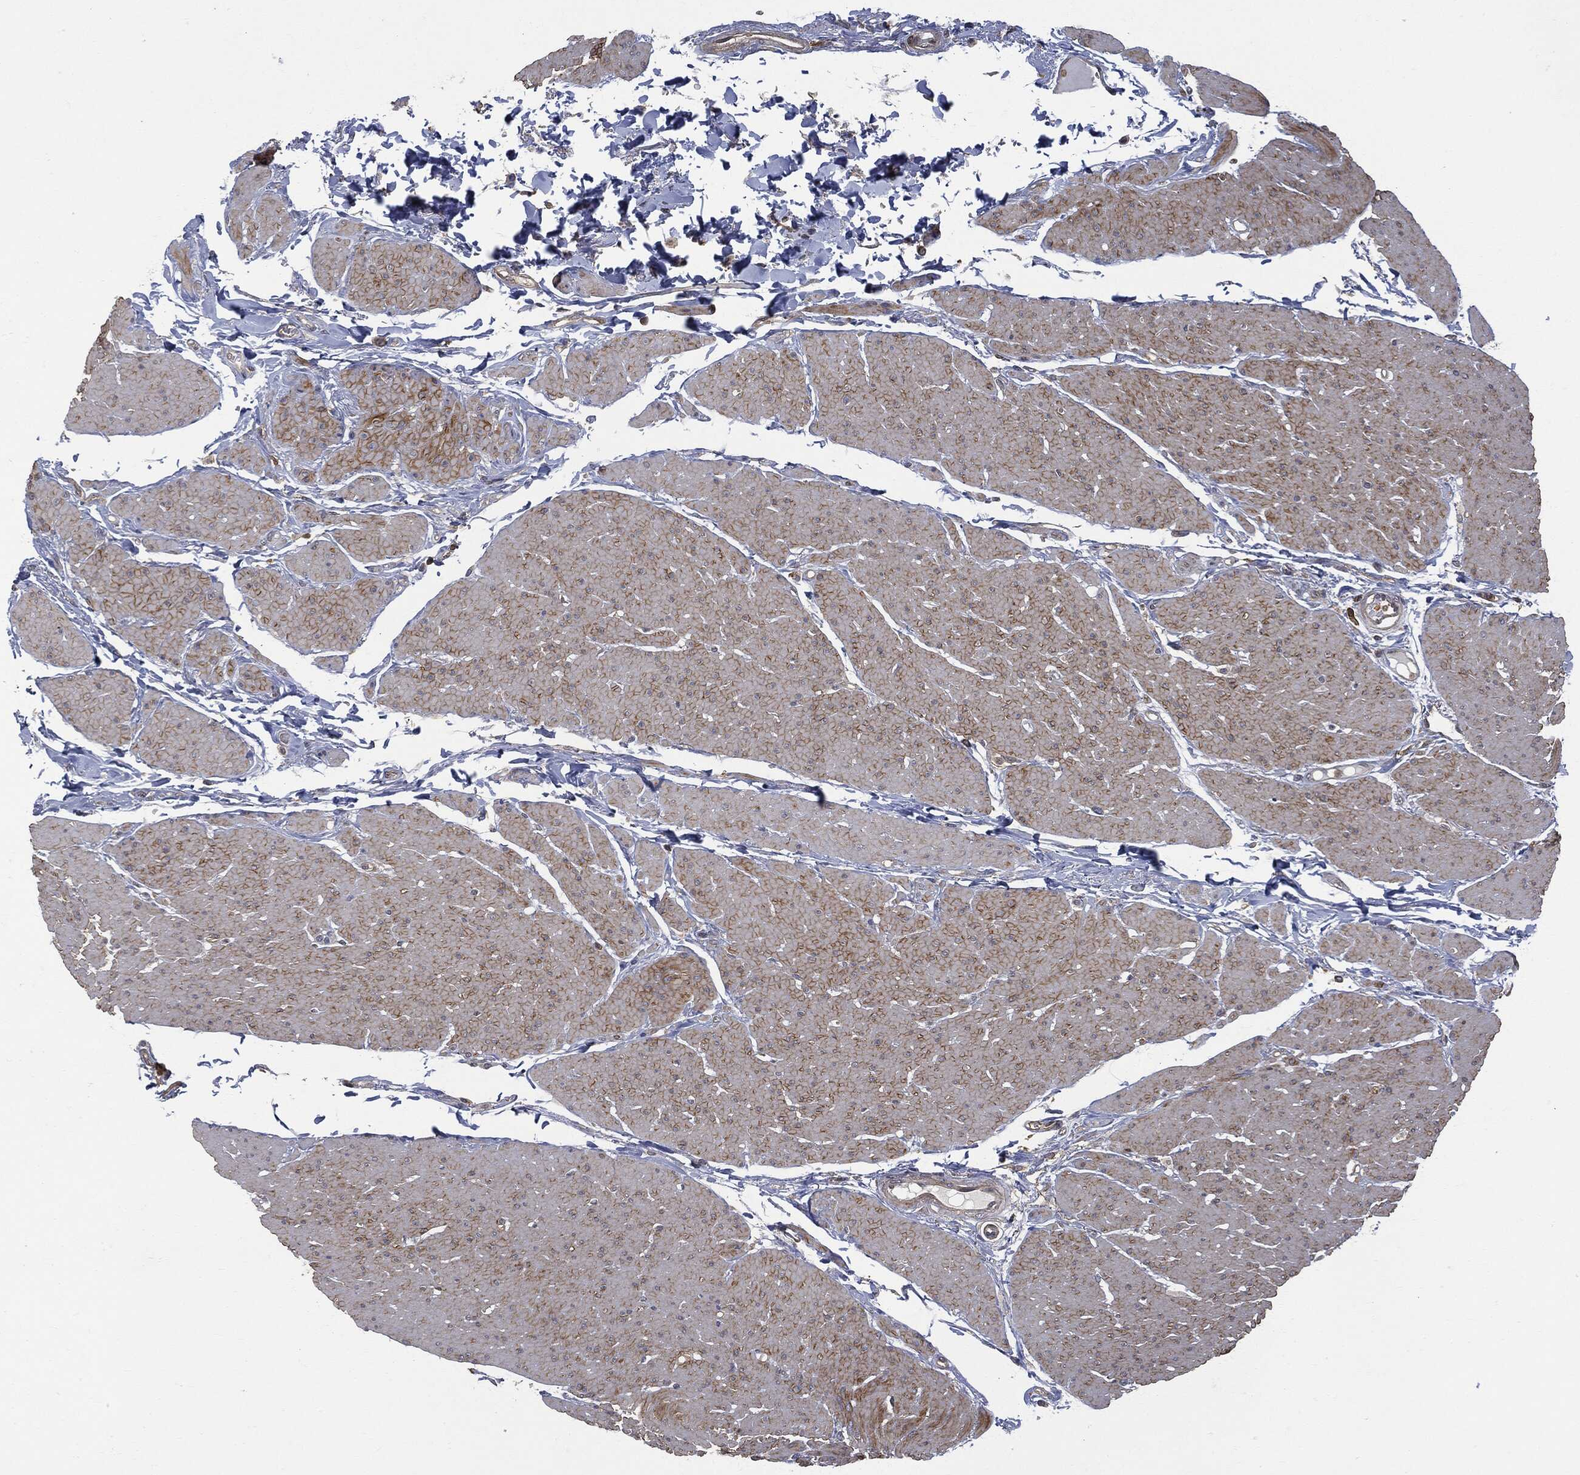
{"staining": {"intensity": "moderate", "quantity": "25%-75%", "location": "cytoplasmic/membranous"}, "tissue": "smooth muscle", "cell_type": "Smooth muscle cells", "image_type": "normal", "snomed": [{"axis": "morphology", "description": "Normal tissue, NOS"}, {"axis": "topography", "description": "Smooth muscle"}, {"axis": "topography", "description": "Anal"}], "caption": "Immunohistochemical staining of normal human smooth muscle reveals medium levels of moderate cytoplasmic/membranous positivity in approximately 25%-75% of smooth muscle cells.", "gene": "PSMB10", "patient": {"sex": "male", "age": 83}}